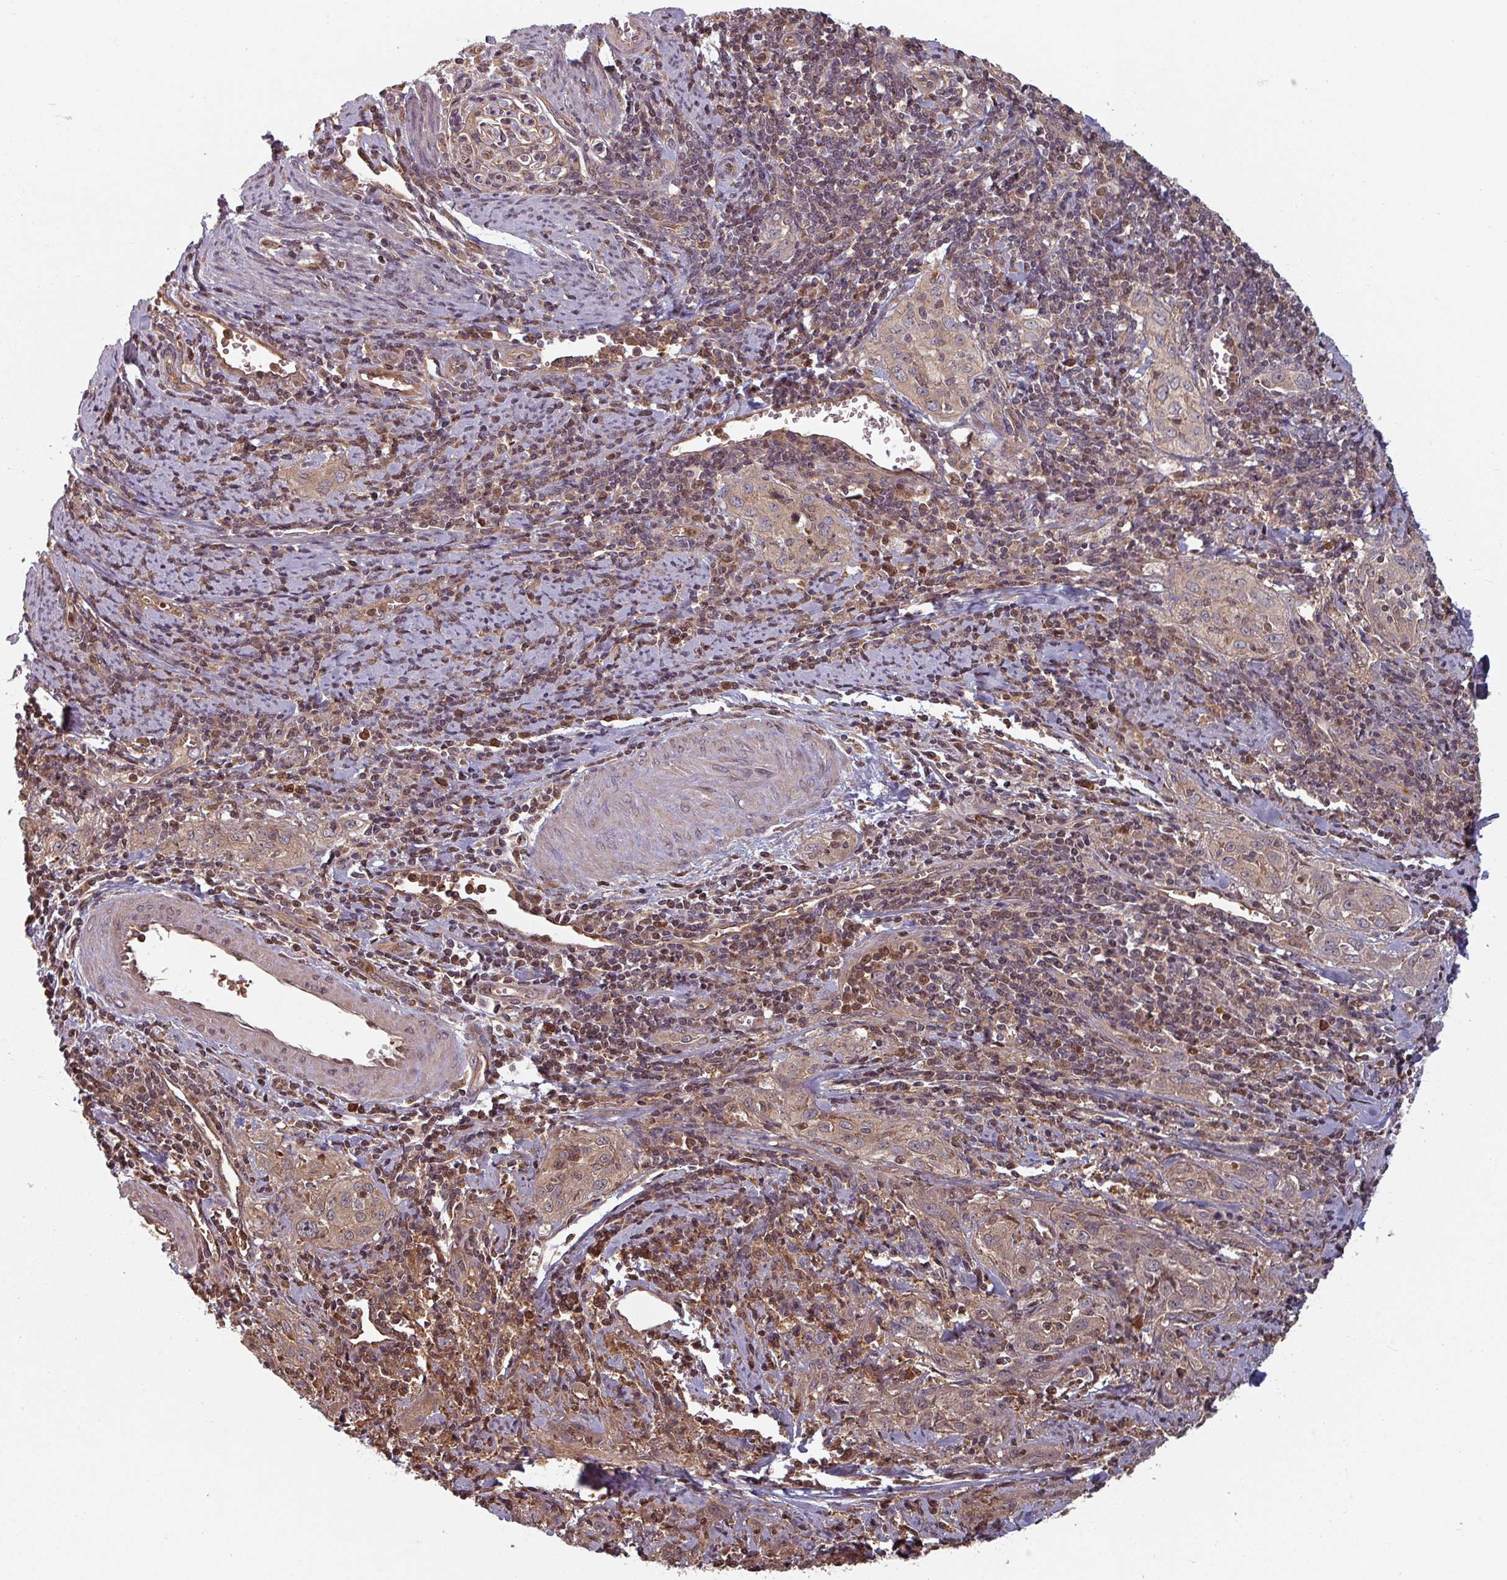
{"staining": {"intensity": "negative", "quantity": "none", "location": "none"}, "tissue": "cervical cancer", "cell_type": "Tumor cells", "image_type": "cancer", "snomed": [{"axis": "morphology", "description": "Squamous cell carcinoma, NOS"}, {"axis": "topography", "description": "Cervix"}], "caption": "Protein analysis of cervical squamous cell carcinoma reveals no significant expression in tumor cells. Nuclei are stained in blue.", "gene": "EID1", "patient": {"sex": "female", "age": 57}}